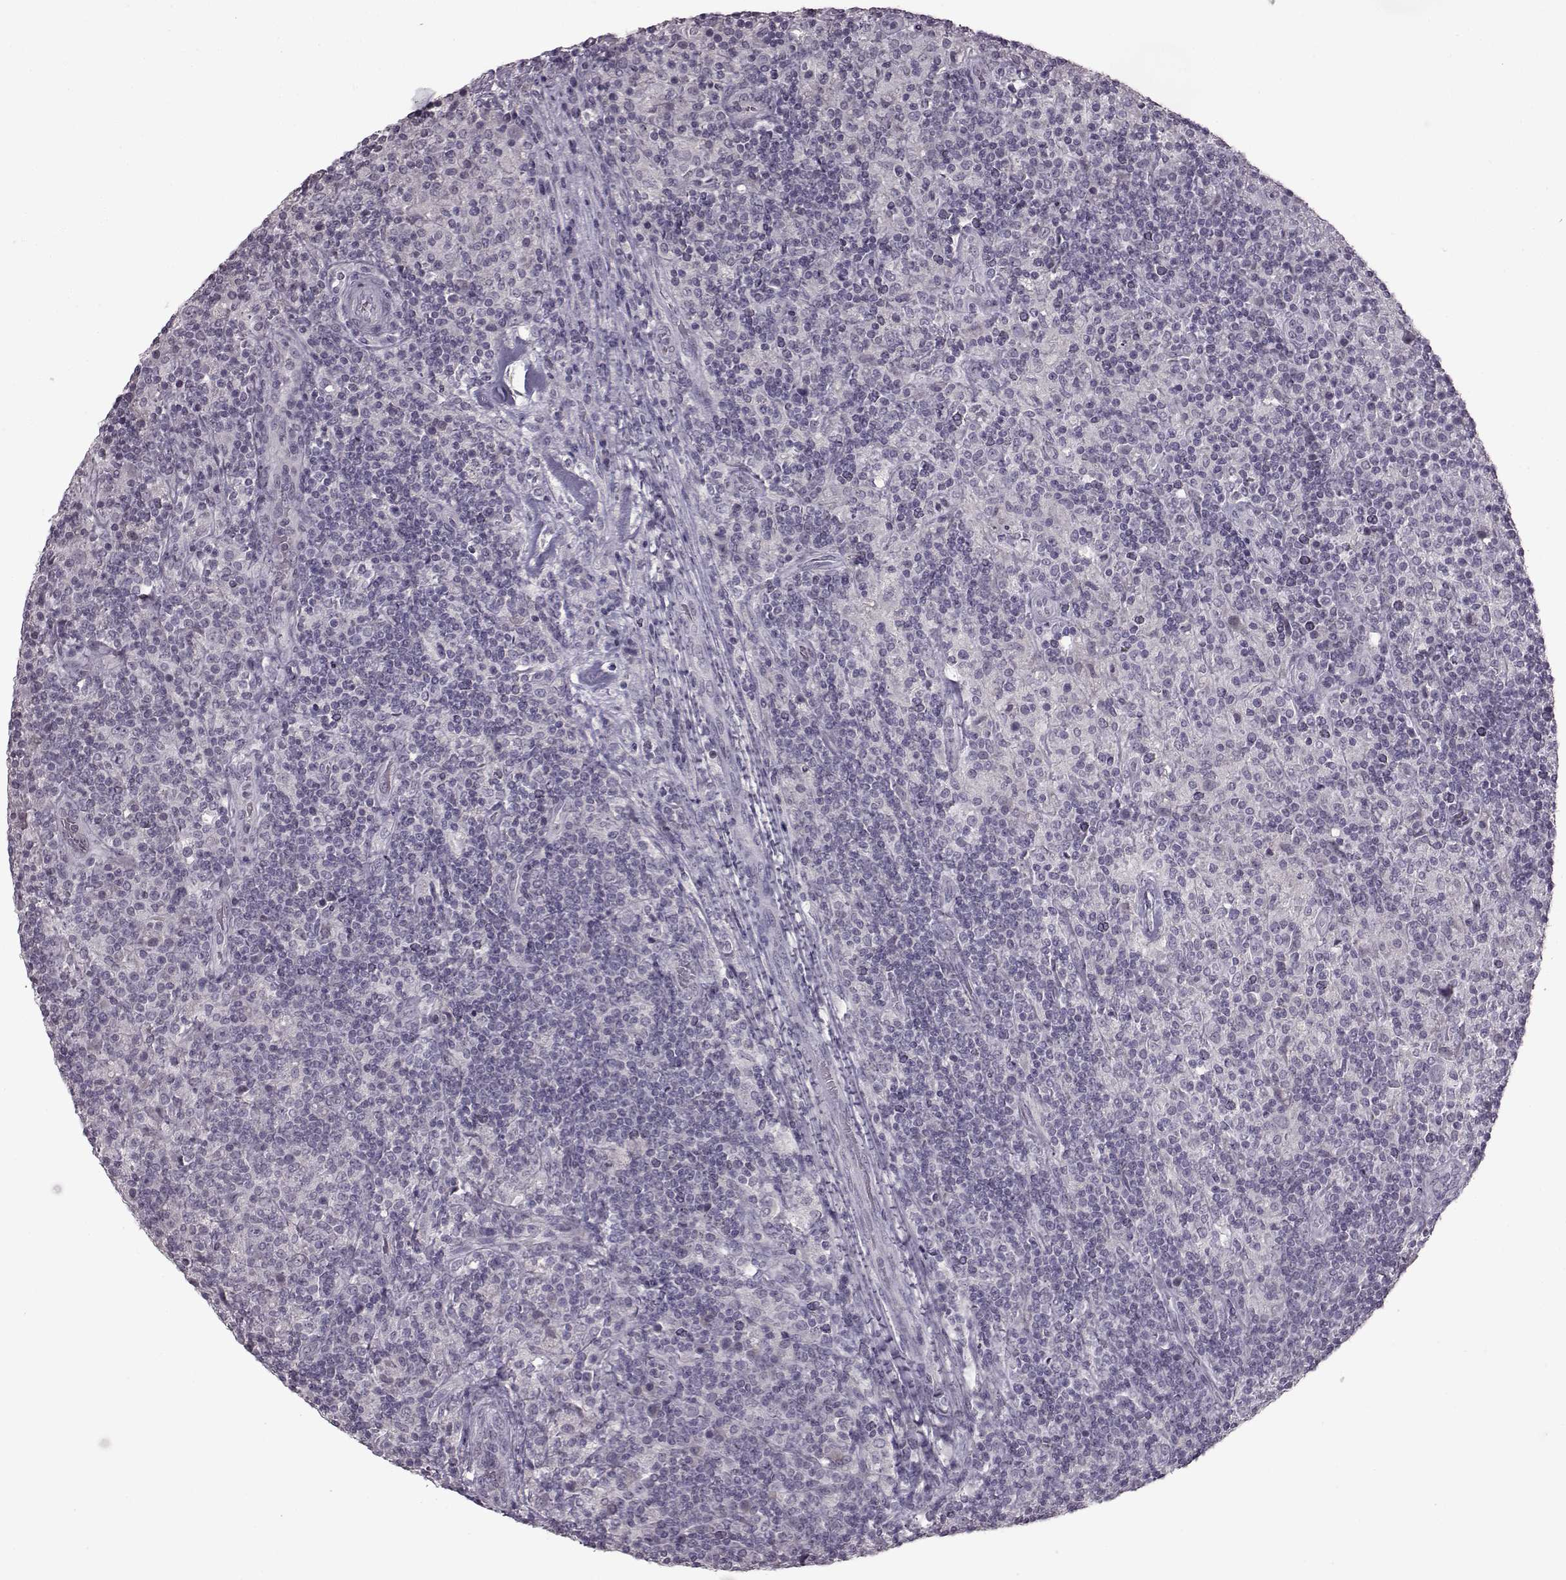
{"staining": {"intensity": "negative", "quantity": "none", "location": "none"}, "tissue": "lymphoma", "cell_type": "Tumor cells", "image_type": "cancer", "snomed": [{"axis": "morphology", "description": "Hodgkin's disease, NOS"}, {"axis": "topography", "description": "Lymph node"}], "caption": "Photomicrograph shows no protein staining in tumor cells of lymphoma tissue.", "gene": "LHB", "patient": {"sex": "male", "age": 70}}